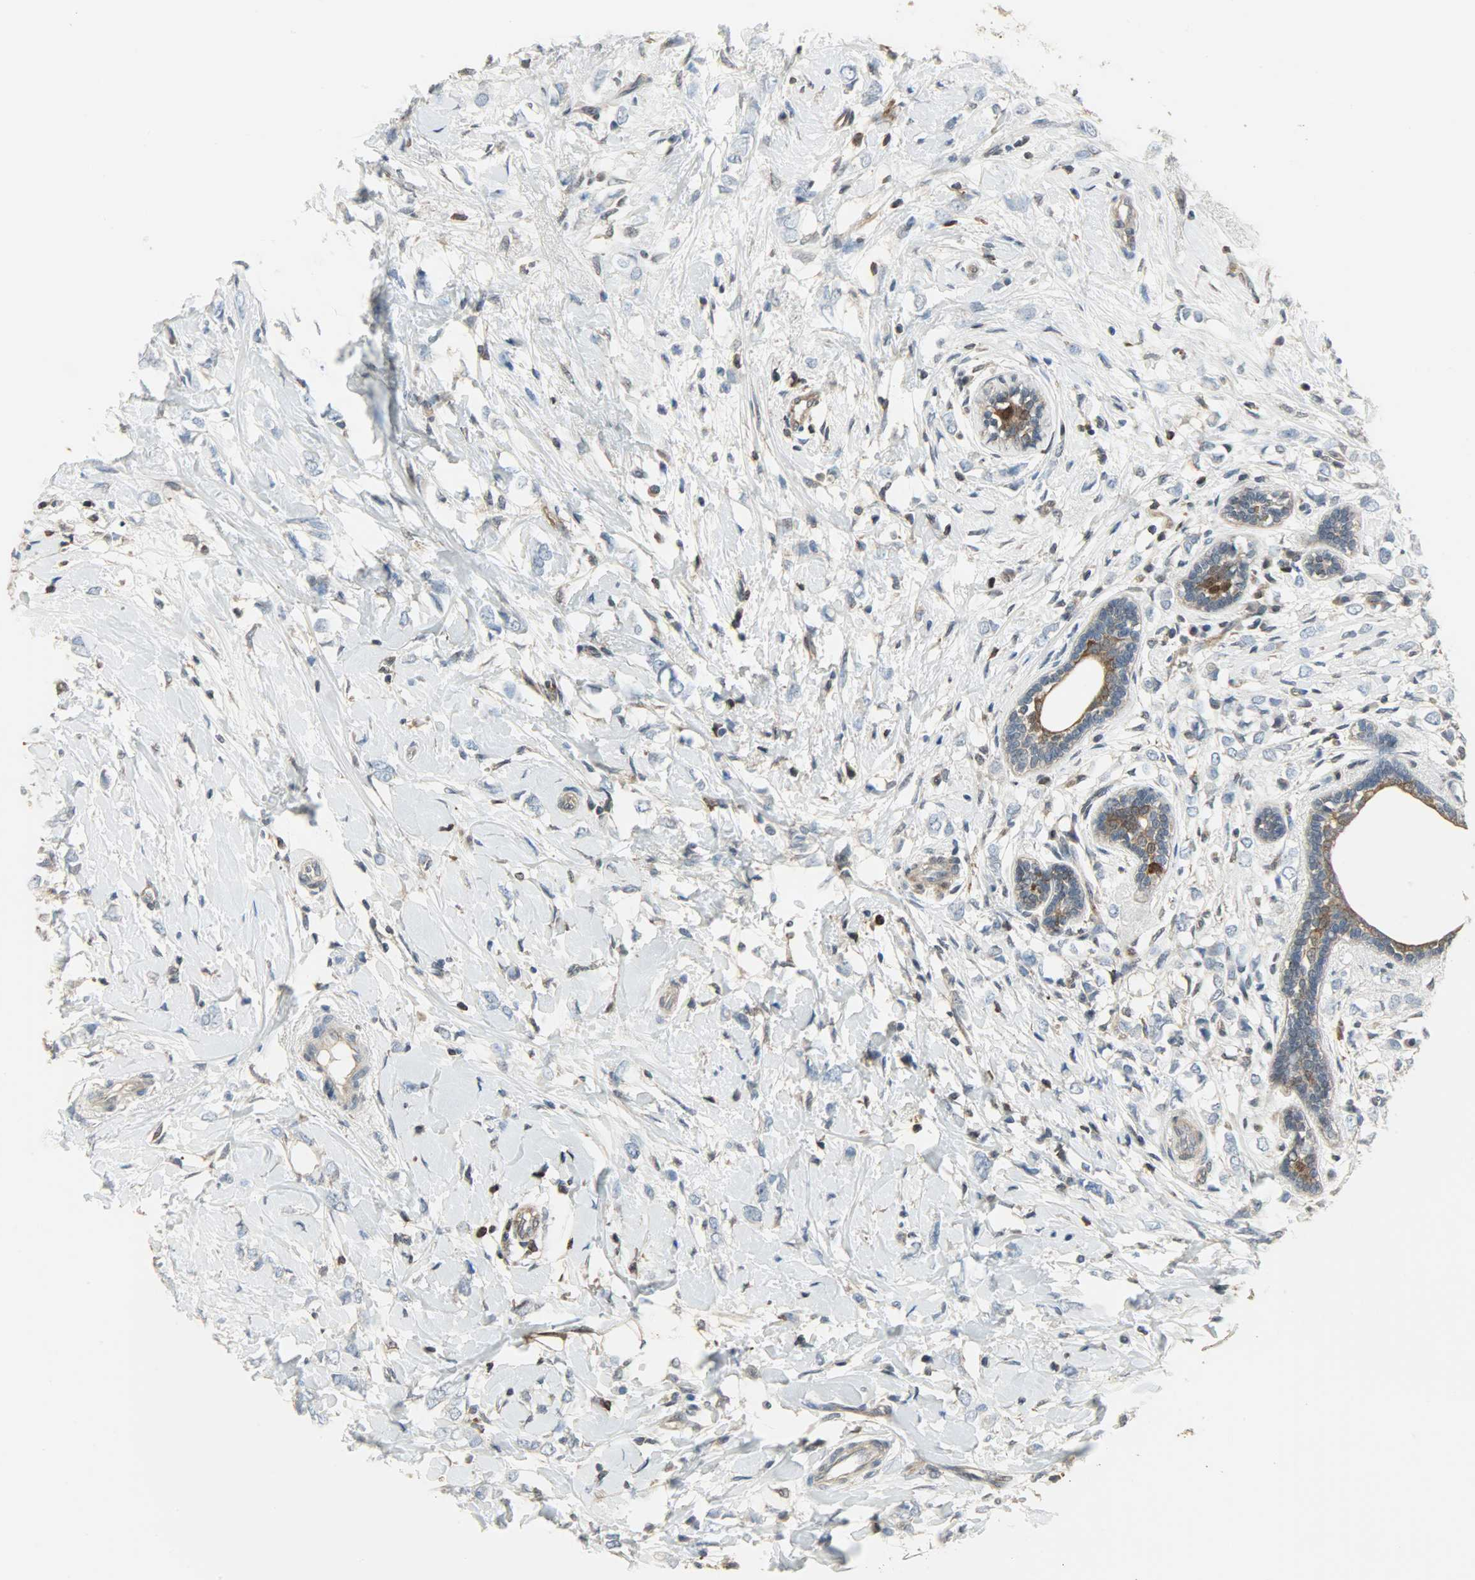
{"staining": {"intensity": "negative", "quantity": "none", "location": "none"}, "tissue": "breast cancer", "cell_type": "Tumor cells", "image_type": "cancer", "snomed": [{"axis": "morphology", "description": "Normal tissue, NOS"}, {"axis": "morphology", "description": "Lobular carcinoma"}, {"axis": "topography", "description": "Breast"}], "caption": "Photomicrograph shows no protein staining in tumor cells of breast cancer (lobular carcinoma) tissue. Nuclei are stained in blue.", "gene": "LDHB", "patient": {"sex": "female", "age": 47}}